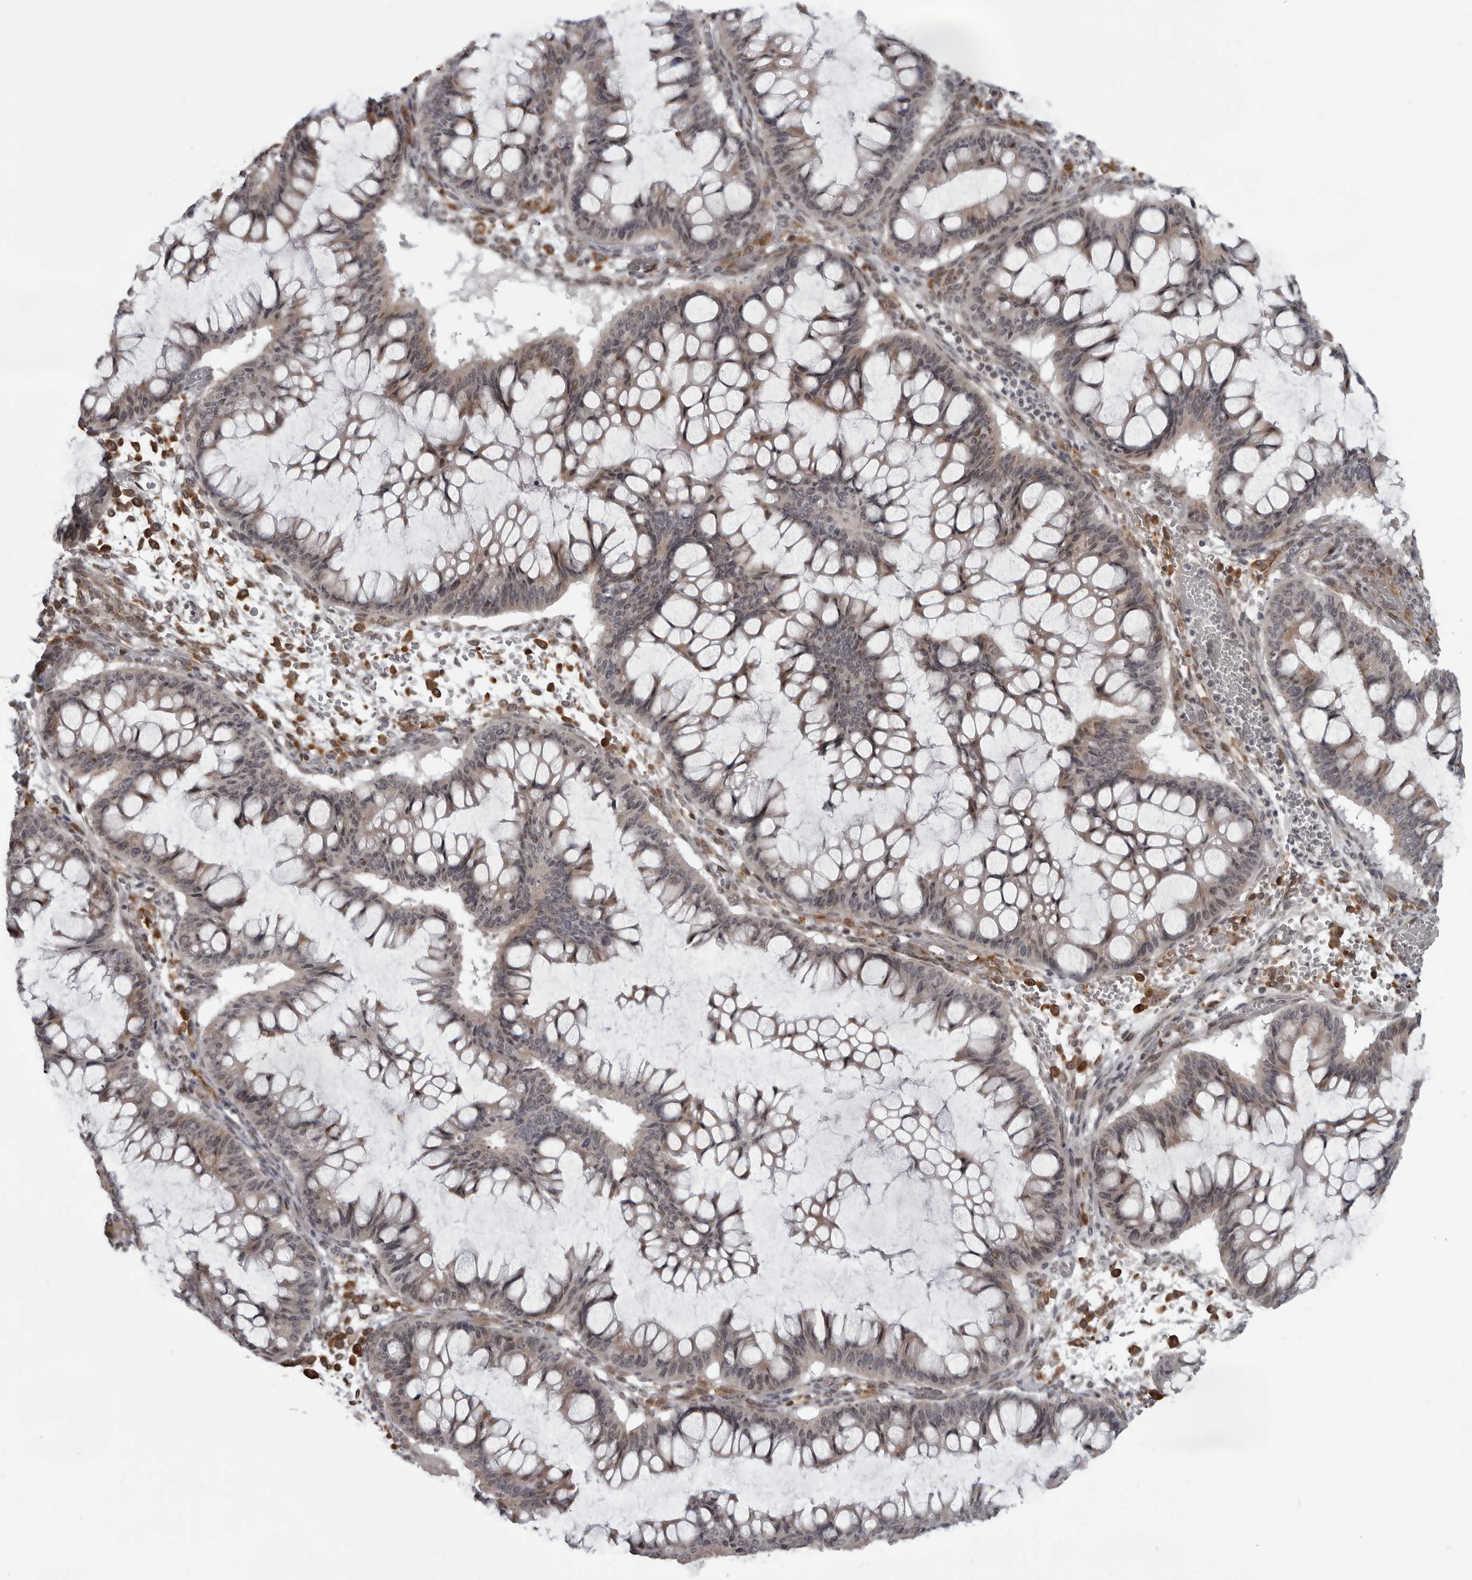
{"staining": {"intensity": "weak", "quantity": ">75%", "location": "cytoplasmic/membranous"}, "tissue": "ovarian cancer", "cell_type": "Tumor cells", "image_type": "cancer", "snomed": [{"axis": "morphology", "description": "Cystadenocarcinoma, mucinous, NOS"}, {"axis": "topography", "description": "Ovary"}], "caption": "A photomicrograph of human mucinous cystadenocarcinoma (ovarian) stained for a protein demonstrates weak cytoplasmic/membranous brown staining in tumor cells.", "gene": "MAPK12", "patient": {"sex": "female", "age": 73}}